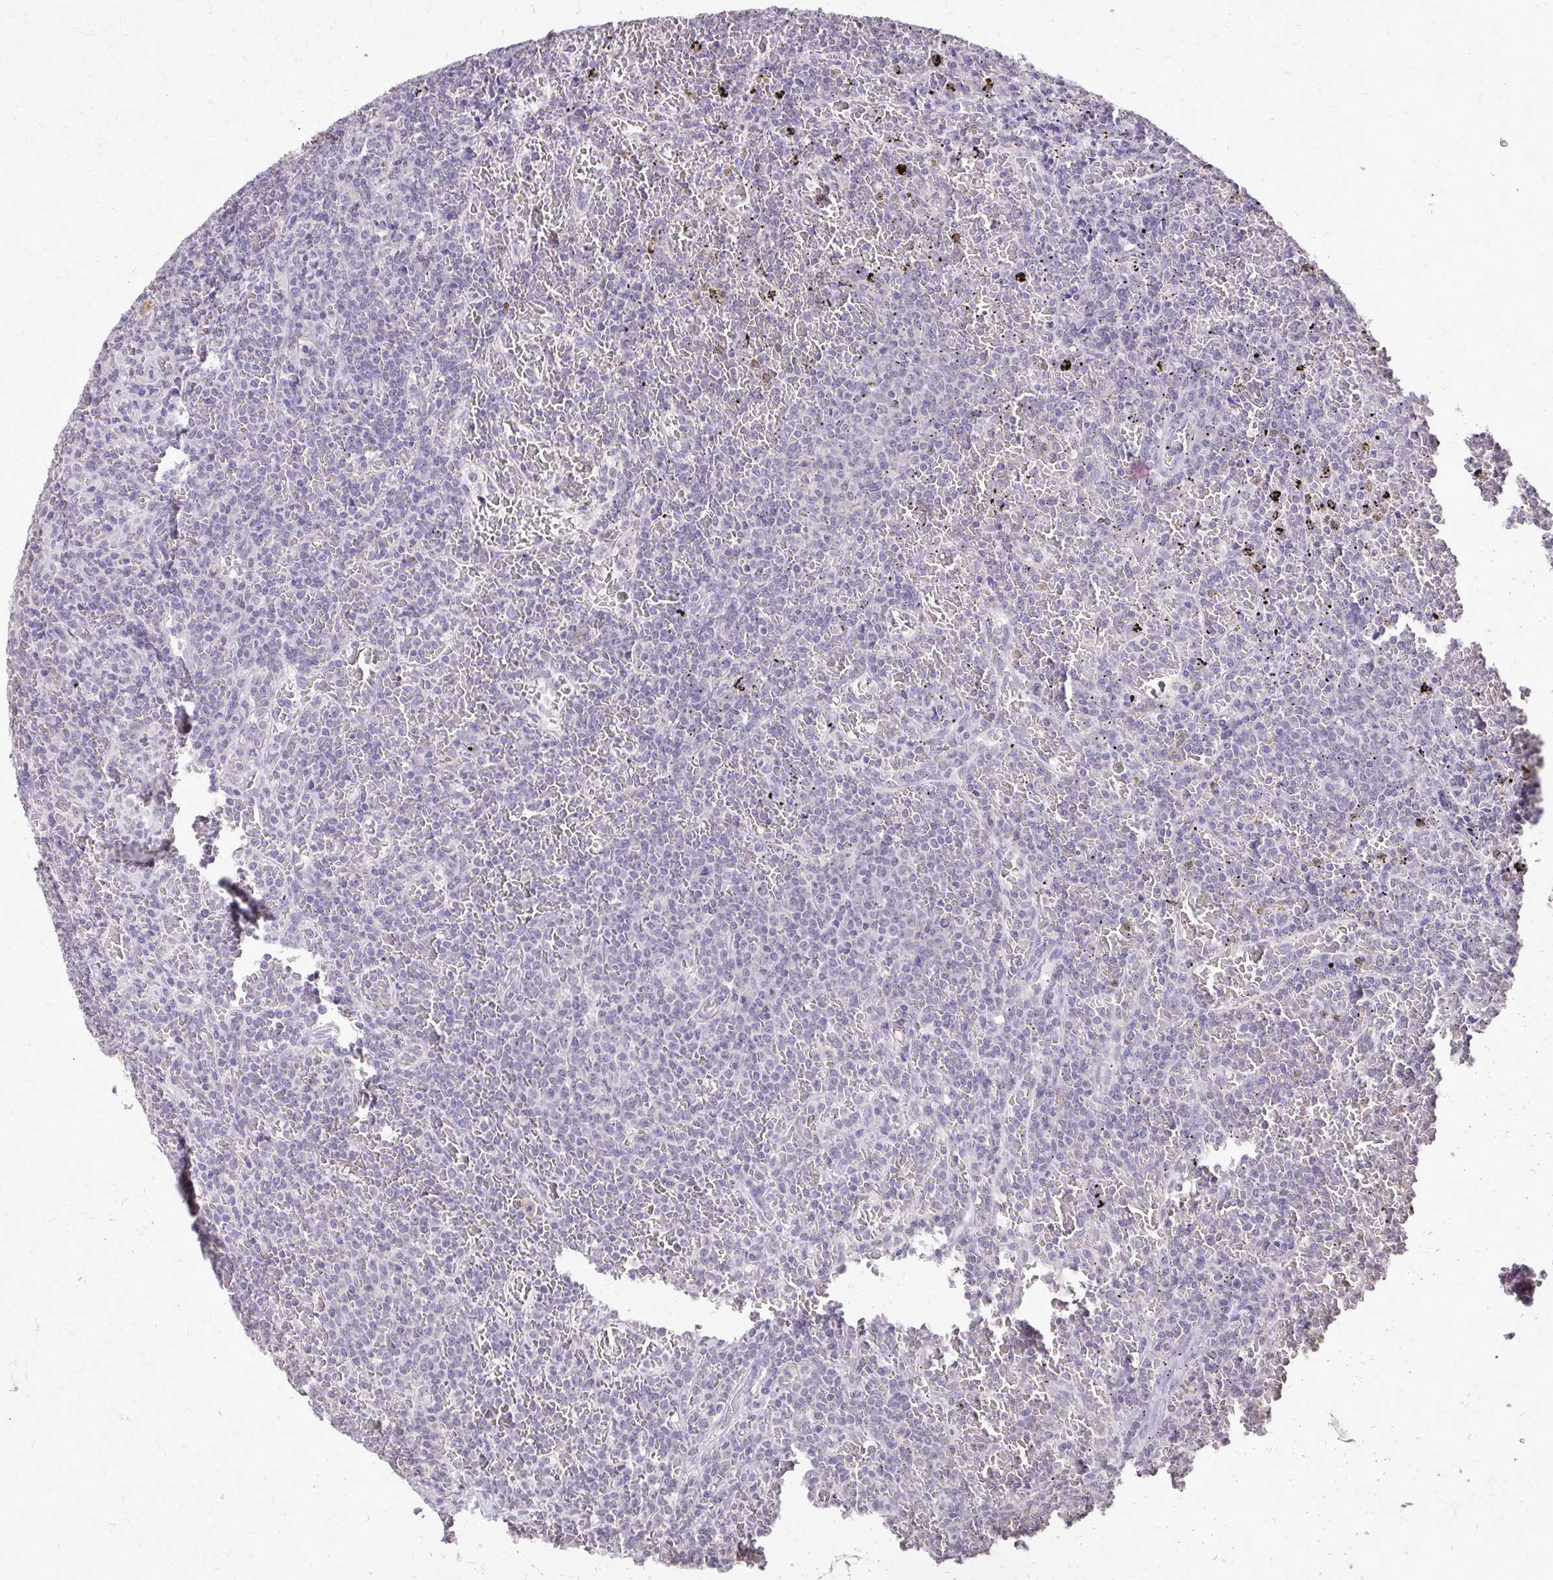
{"staining": {"intensity": "negative", "quantity": "none", "location": "none"}, "tissue": "lymphoma", "cell_type": "Tumor cells", "image_type": "cancer", "snomed": [{"axis": "morphology", "description": "Malignant lymphoma, non-Hodgkin's type, Low grade"}, {"axis": "topography", "description": "Spleen"}], "caption": "Immunohistochemistry of human lymphoma displays no staining in tumor cells.", "gene": "AKAP5", "patient": {"sex": "female", "age": 77}}